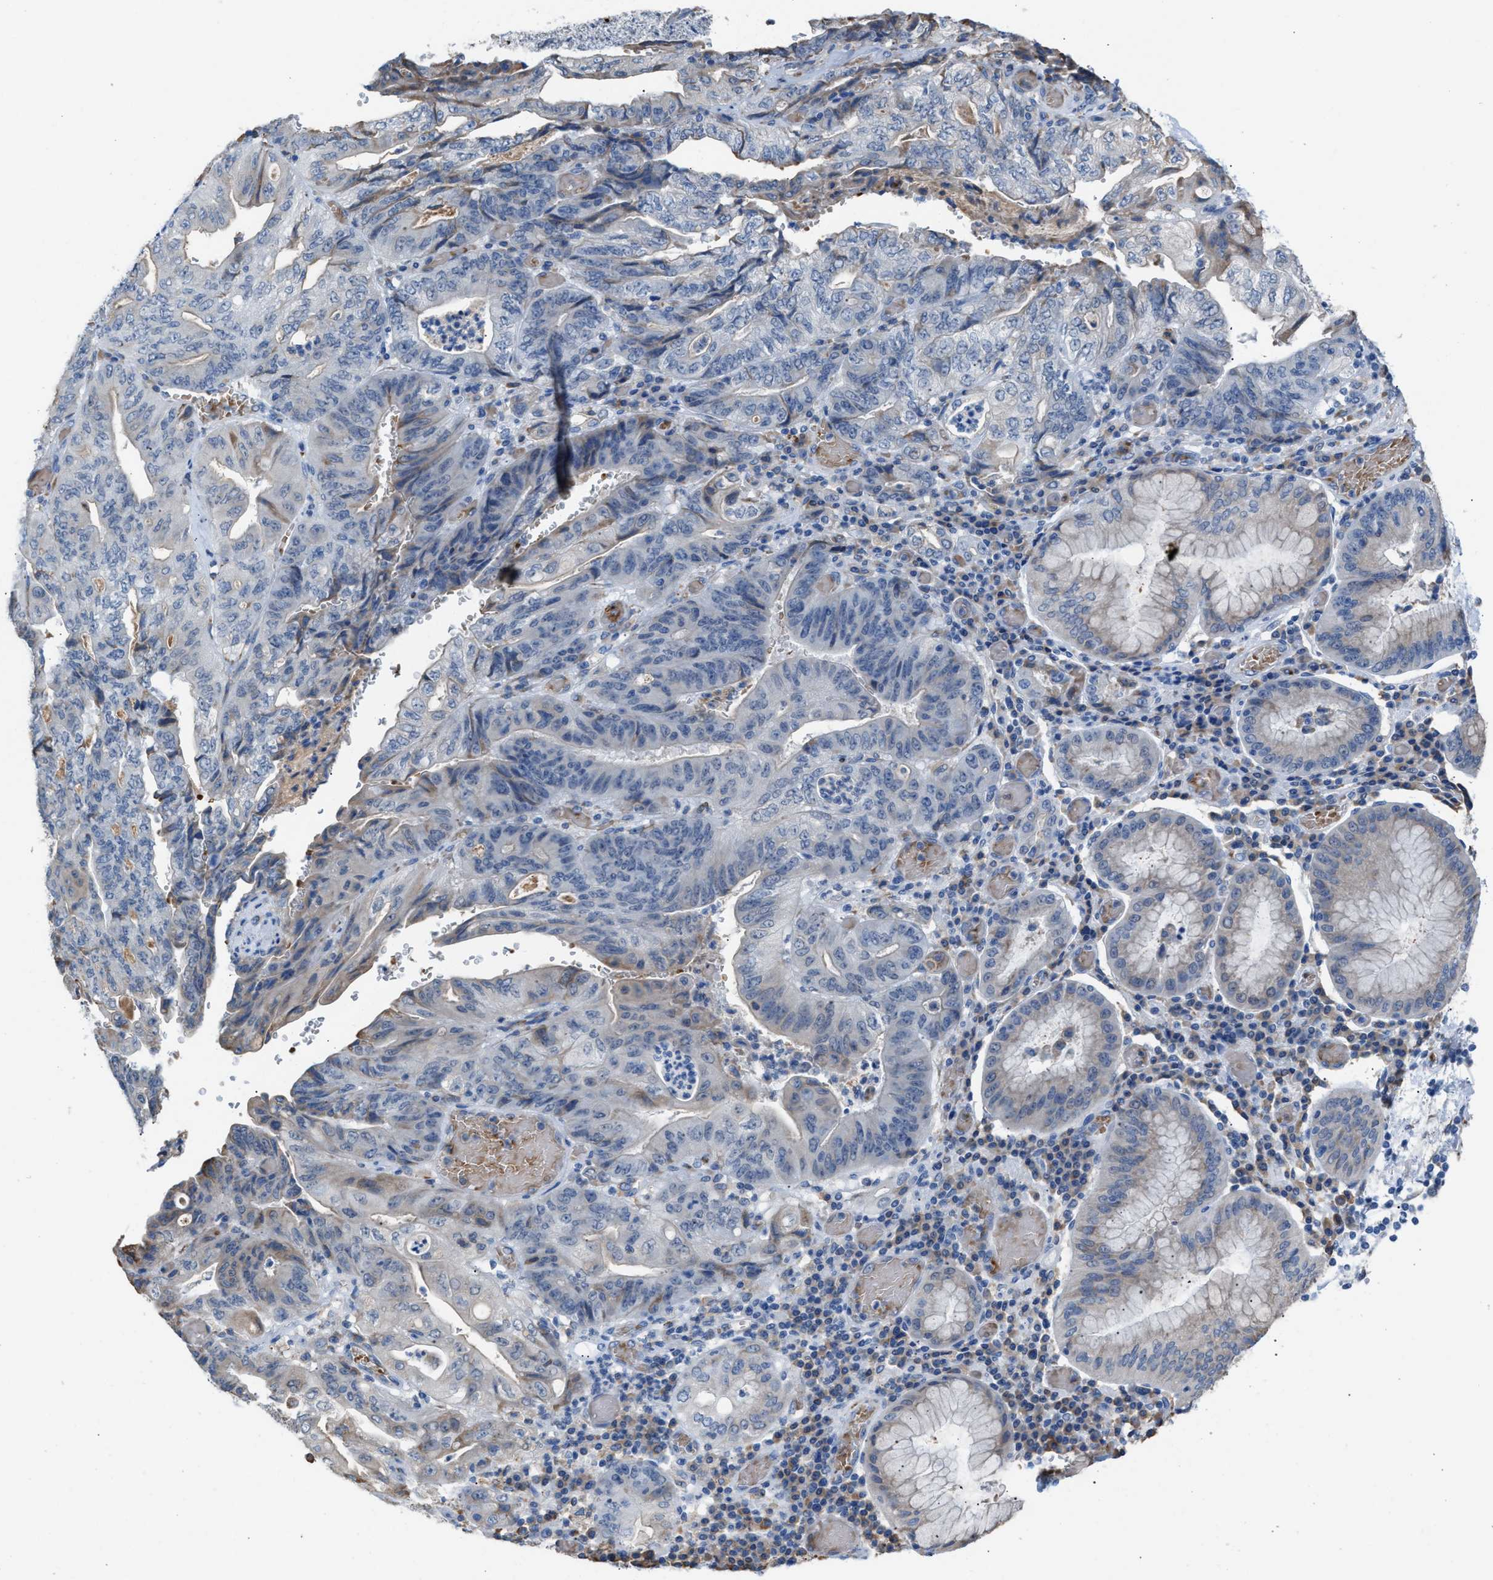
{"staining": {"intensity": "negative", "quantity": "none", "location": "none"}, "tissue": "stomach cancer", "cell_type": "Tumor cells", "image_type": "cancer", "snomed": [{"axis": "morphology", "description": "Adenocarcinoma, NOS"}, {"axis": "topography", "description": "Stomach"}], "caption": "This image is of stomach adenocarcinoma stained with IHC to label a protein in brown with the nuclei are counter-stained blue. There is no expression in tumor cells.", "gene": "CA3", "patient": {"sex": "female", "age": 73}}